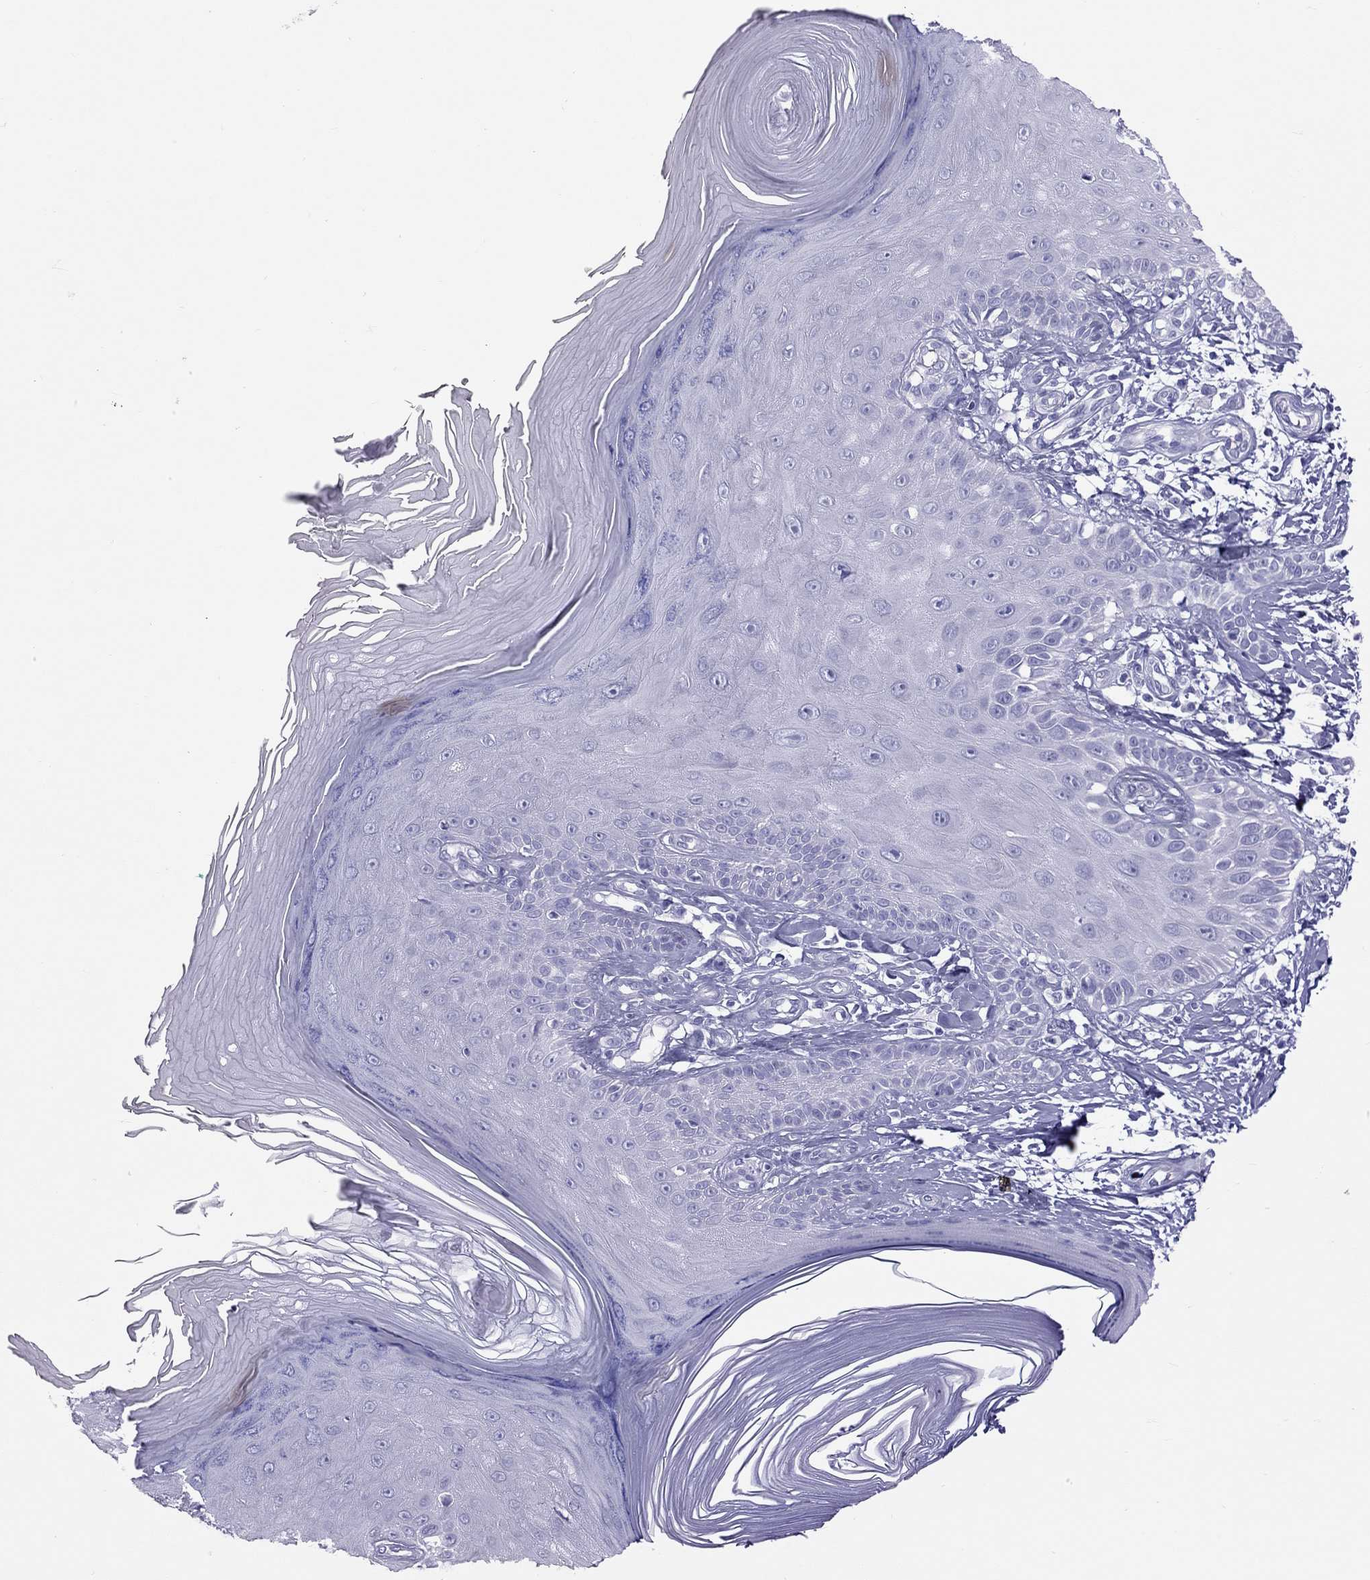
{"staining": {"intensity": "negative", "quantity": "none", "location": "none"}, "tissue": "skin", "cell_type": "Fibroblasts", "image_type": "normal", "snomed": [{"axis": "morphology", "description": "Normal tissue, NOS"}, {"axis": "morphology", "description": "Inflammation, NOS"}, {"axis": "morphology", "description": "Fibrosis, NOS"}, {"axis": "topography", "description": "Skin"}], "caption": "Immunohistochemical staining of benign human skin exhibits no significant expression in fibroblasts. Nuclei are stained in blue.", "gene": "PSMB11", "patient": {"sex": "male", "age": 71}}